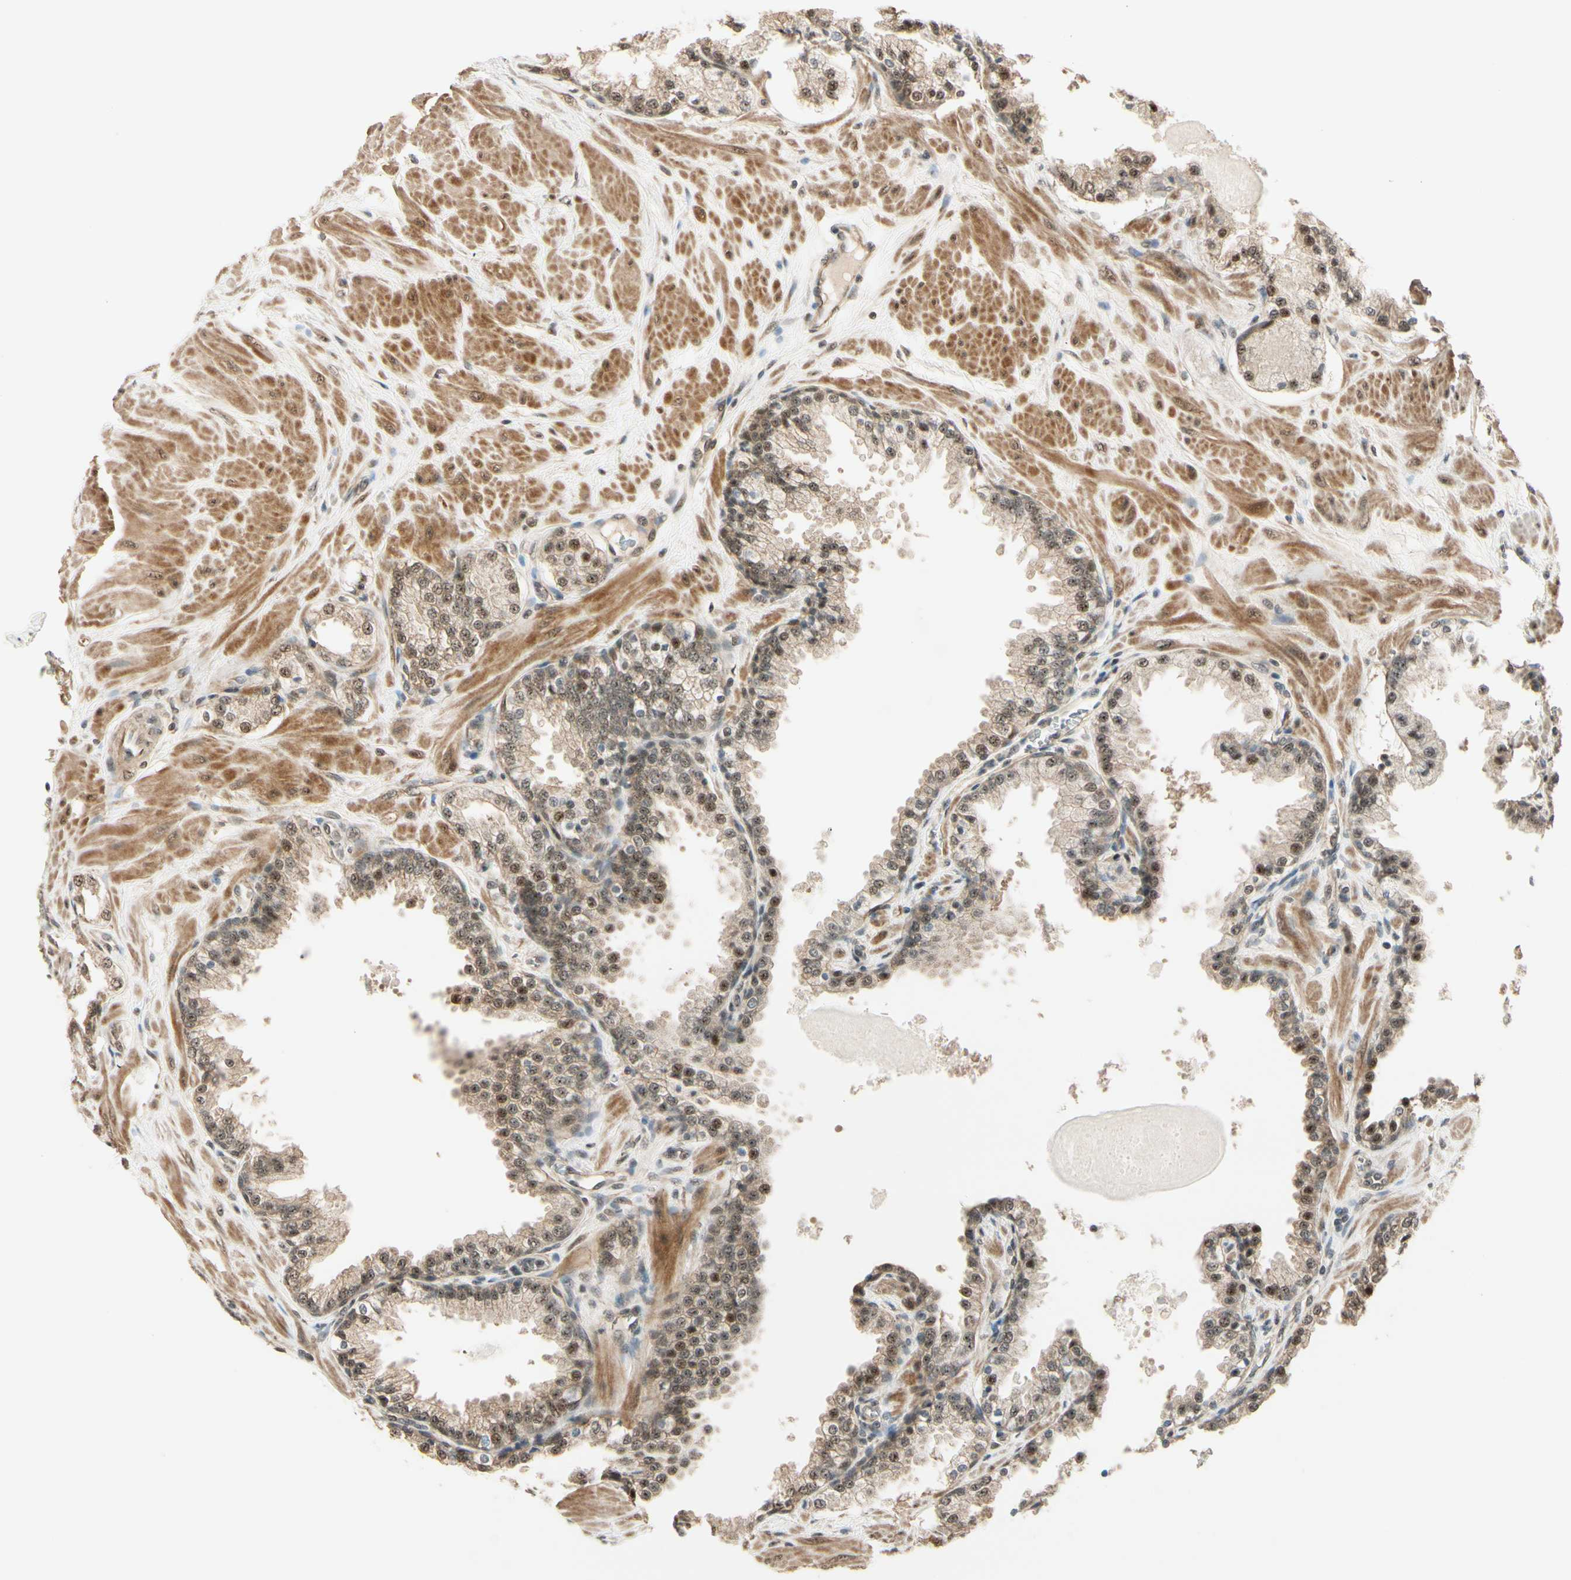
{"staining": {"intensity": "moderate", "quantity": ">75%", "location": "cytoplasmic/membranous,nuclear"}, "tissue": "prostate", "cell_type": "Glandular cells", "image_type": "normal", "snomed": [{"axis": "morphology", "description": "Normal tissue, NOS"}, {"axis": "topography", "description": "Prostate"}], "caption": "A high-resolution photomicrograph shows IHC staining of benign prostate, which exhibits moderate cytoplasmic/membranous,nuclear positivity in approximately >75% of glandular cells. (DAB (3,3'-diaminobenzidine) IHC with brightfield microscopy, high magnification).", "gene": "MCPH1", "patient": {"sex": "male", "age": 51}}